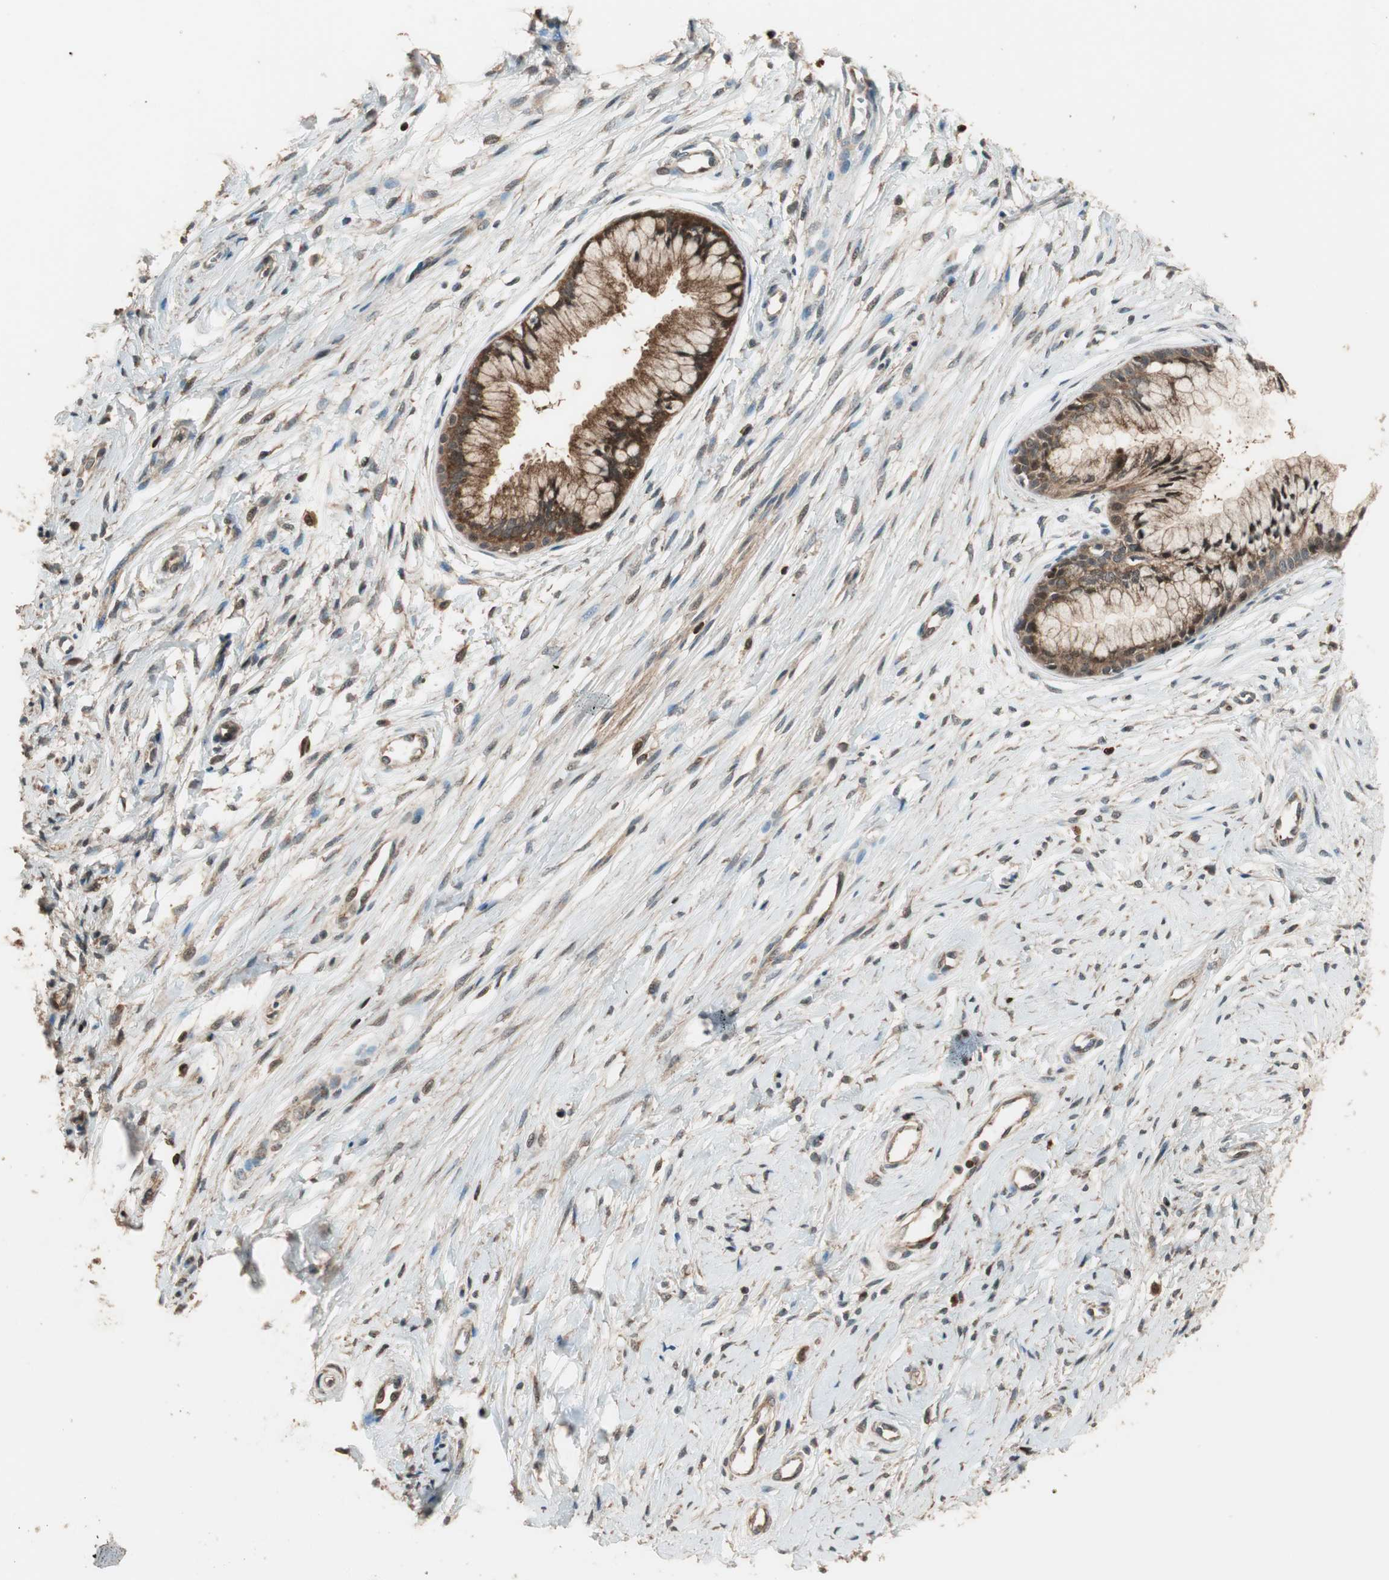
{"staining": {"intensity": "strong", "quantity": ">75%", "location": "cytoplasmic/membranous,nuclear"}, "tissue": "cervix", "cell_type": "Glandular cells", "image_type": "normal", "snomed": [{"axis": "morphology", "description": "Normal tissue, NOS"}, {"axis": "topography", "description": "Cervix"}], "caption": "Immunohistochemistry image of normal human cervix stained for a protein (brown), which reveals high levels of strong cytoplasmic/membranous,nuclear staining in approximately >75% of glandular cells.", "gene": "CNOT4", "patient": {"sex": "female", "age": 39}}